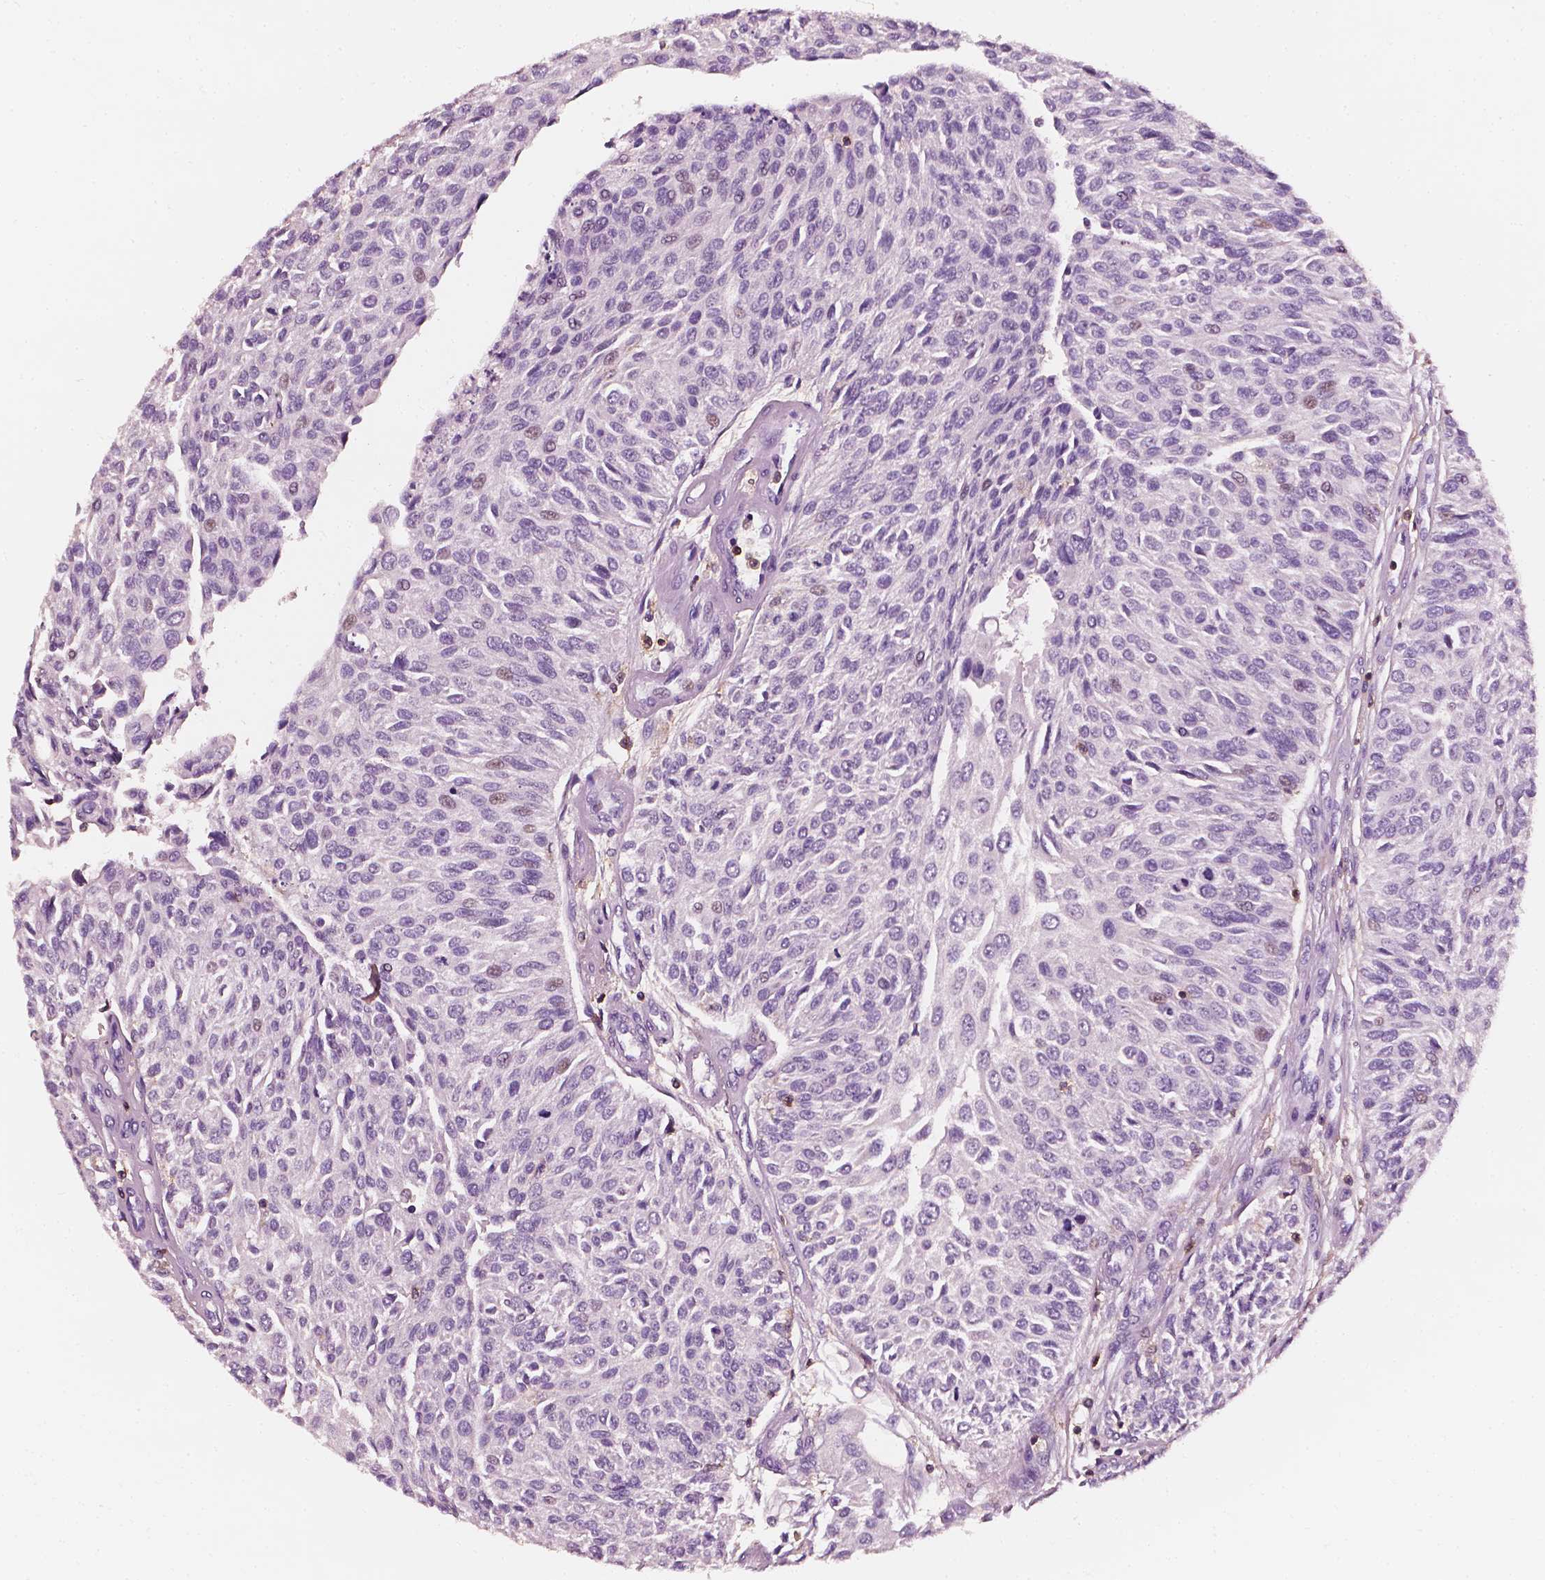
{"staining": {"intensity": "negative", "quantity": "none", "location": "none"}, "tissue": "urothelial cancer", "cell_type": "Tumor cells", "image_type": "cancer", "snomed": [{"axis": "morphology", "description": "Urothelial carcinoma, NOS"}, {"axis": "topography", "description": "Urinary bladder"}], "caption": "This is a histopathology image of immunohistochemistry (IHC) staining of urothelial cancer, which shows no expression in tumor cells.", "gene": "PTPRC", "patient": {"sex": "male", "age": 55}}